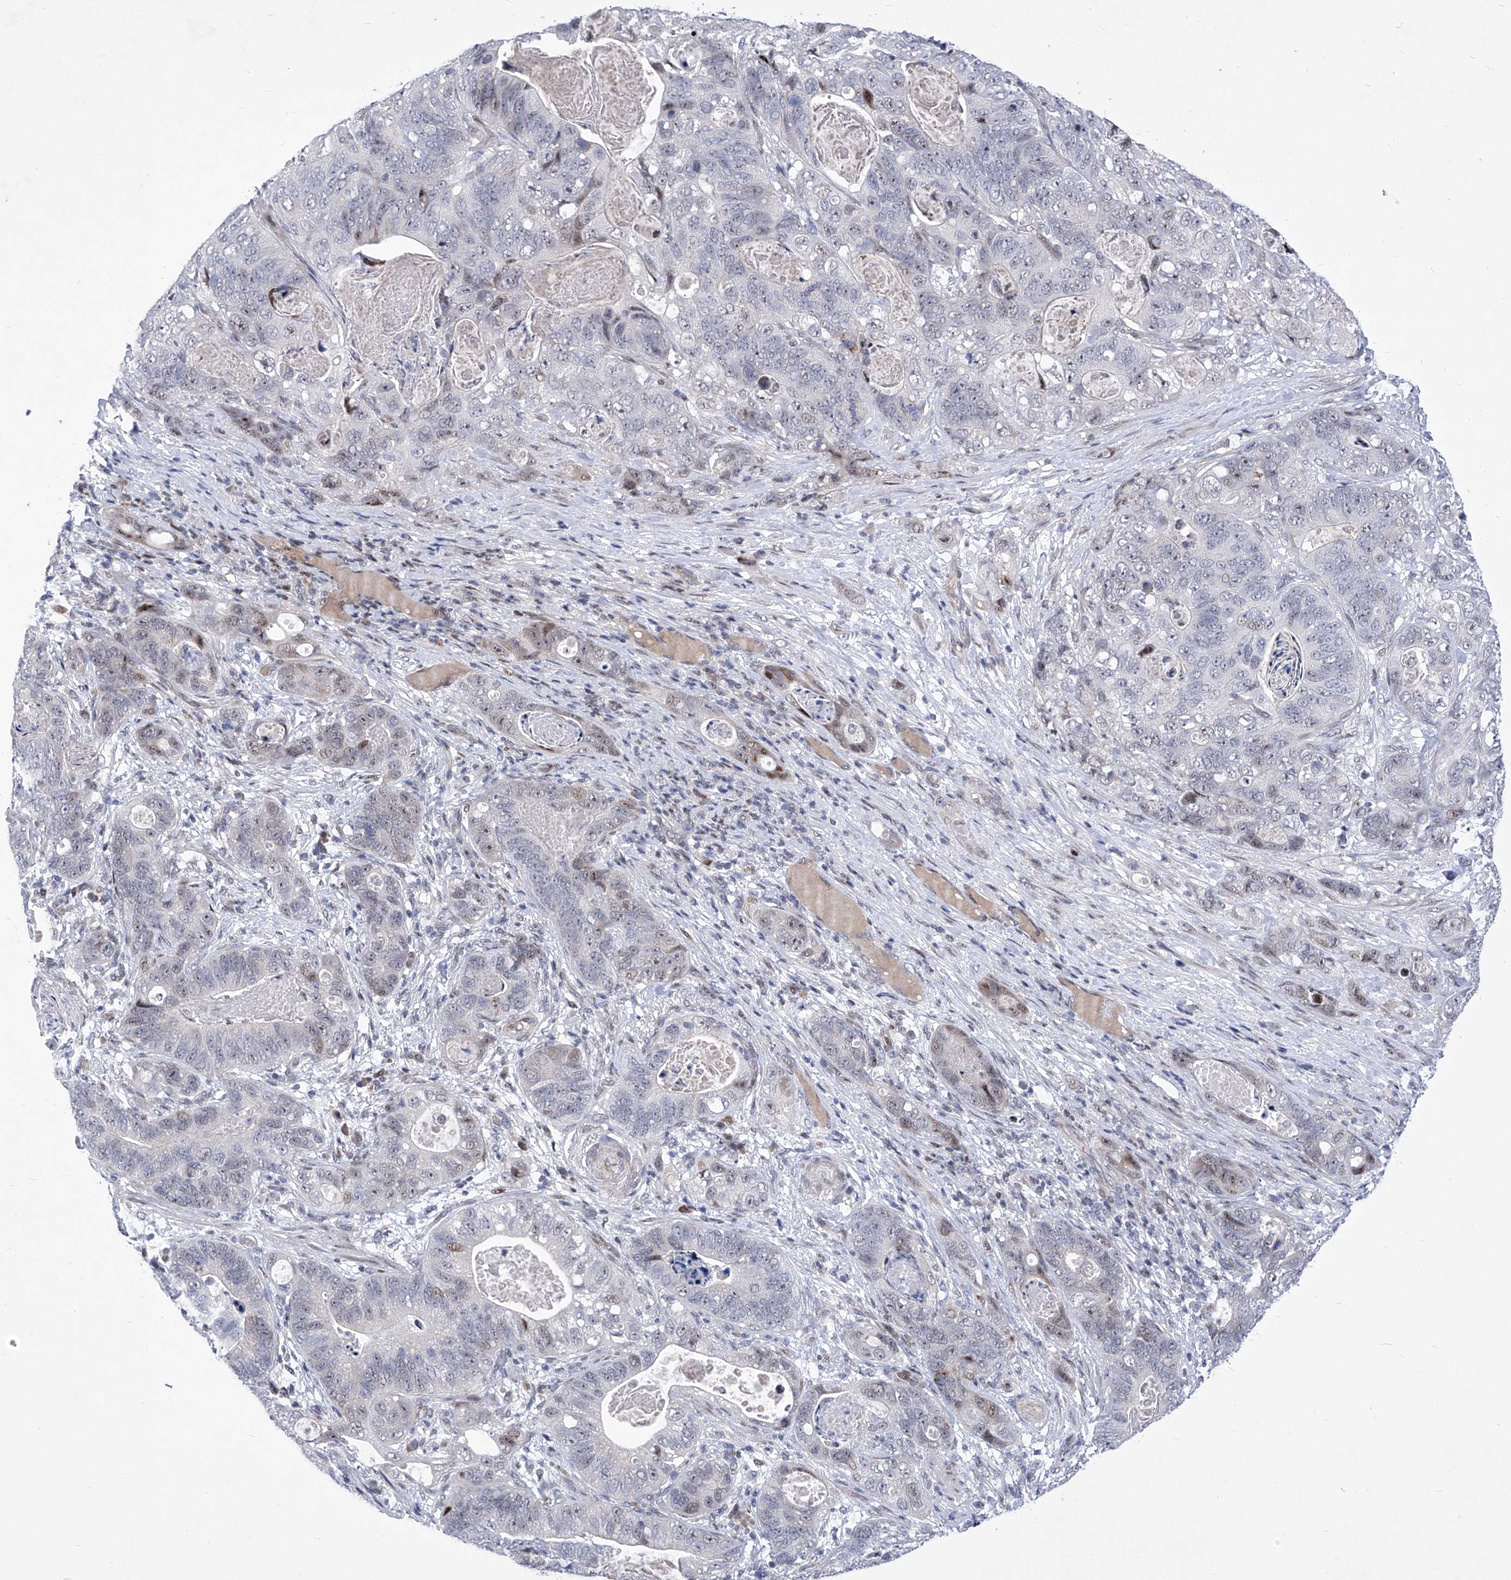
{"staining": {"intensity": "weak", "quantity": "<25%", "location": "nuclear"}, "tissue": "stomach cancer", "cell_type": "Tumor cells", "image_type": "cancer", "snomed": [{"axis": "morphology", "description": "Normal tissue, NOS"}, {"axis": "morphology", "description": "Adenocarcinoma, NOS"}, {"axis": "topography", "description": "Stomach"}], "caption": "This is an immunohistochemistry (IHC) micrograph of human stomach cancer. There is no expression in tumor cells.", "gene": "NUFIP1", "patient": {"sex": "female", "age": 89}}